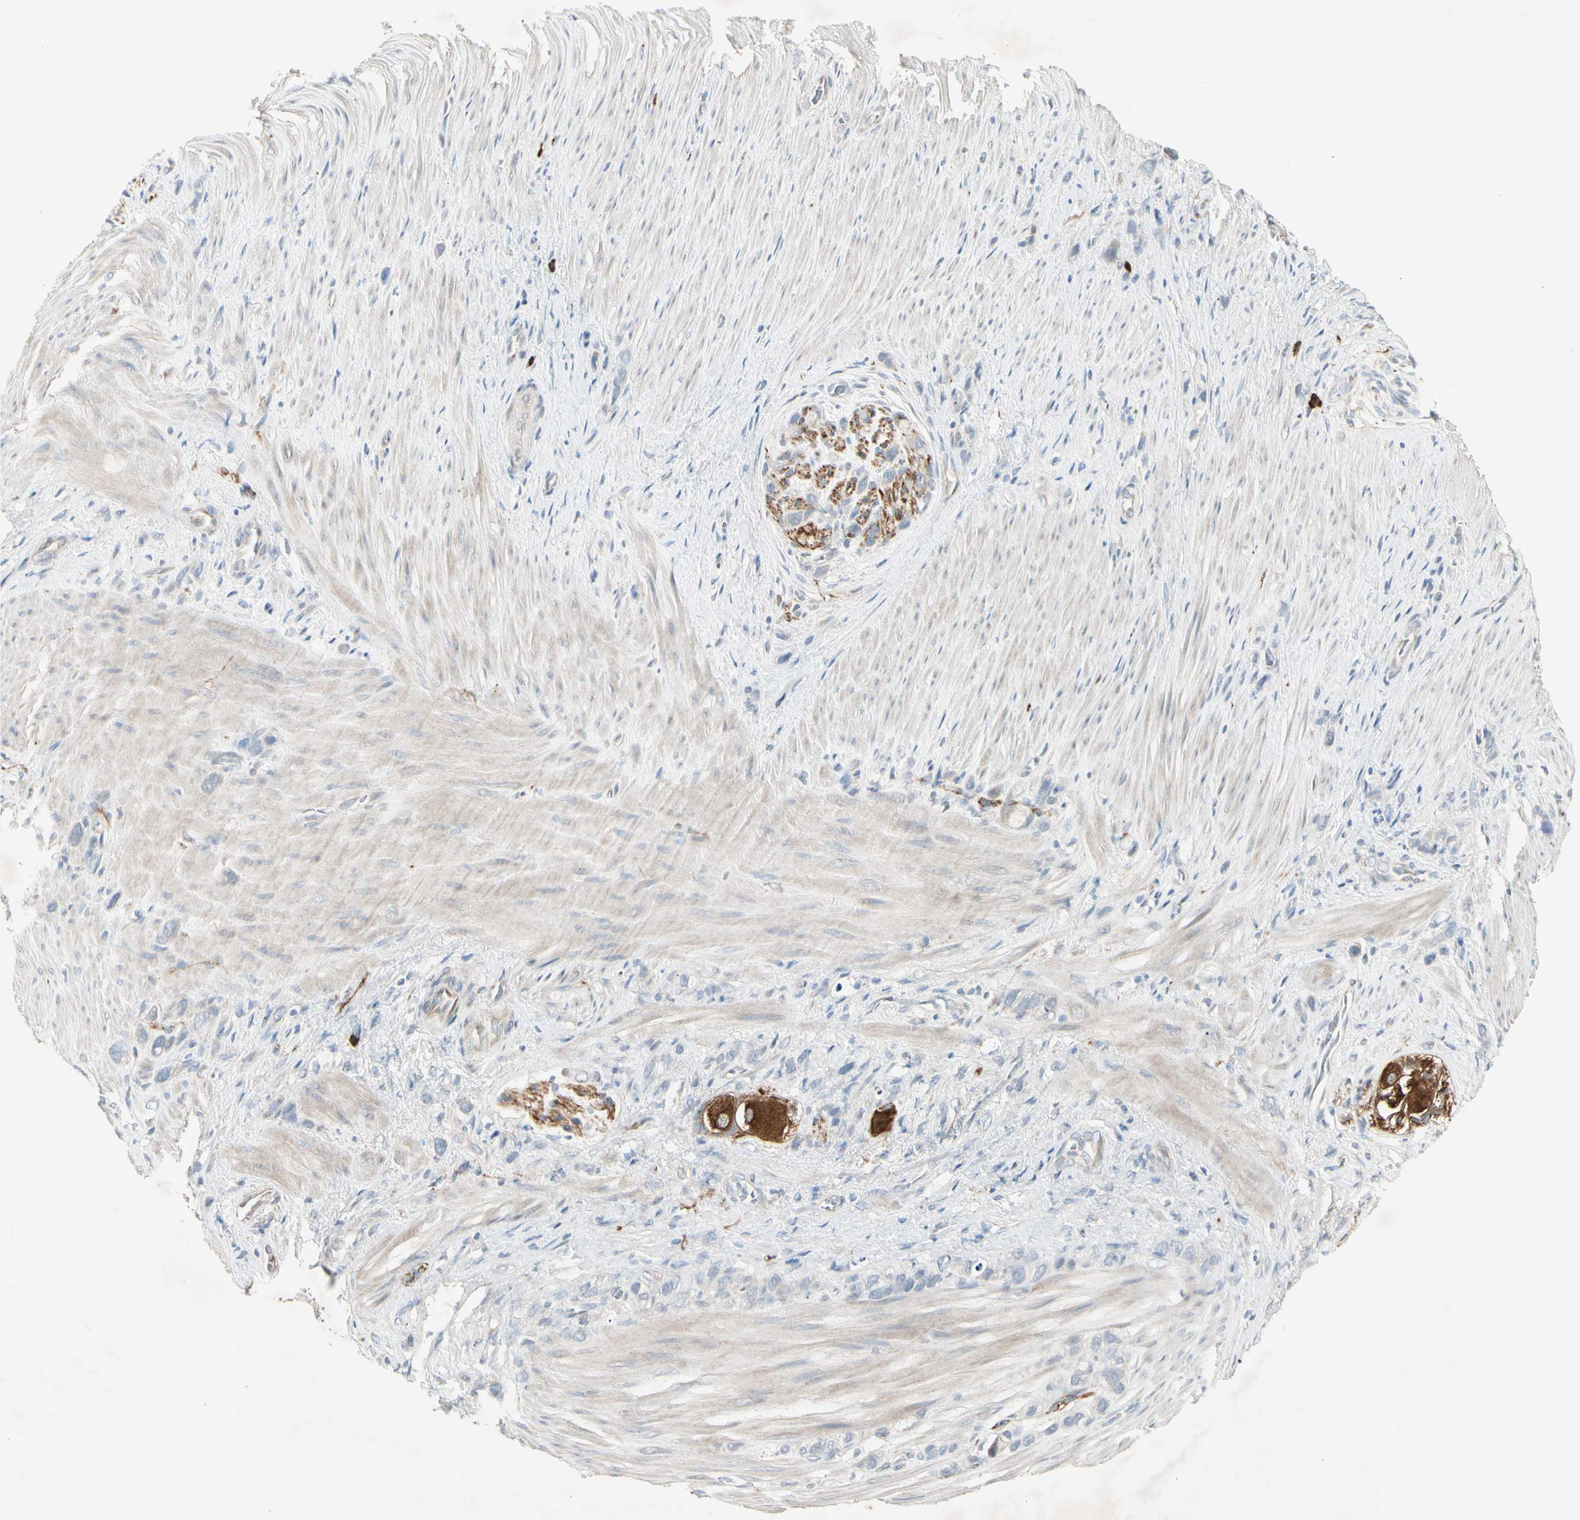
{"staining": {"intensity": "weak", "quantity": "<25%", "location": "cytoplasmic/membranous"}, "tissue": "stomach cancer", "cell_type": "Tumor cells", "image_type": "cancer", "snomed": [{"axis": "morphology", "description": "Normal tissue, NOS"}, {"axis": "morphology", "description": "Adenocarcinoma, NOS"}, {"axis": "morphology", "description": "Adenocarcinoma, High grade"}, {"axis": "topography", "description": "Stomach, upper"}, {"axis": "topography", "description": "Stomach"}], "caption": "Tumor cells are negative for brown protein staining in stomach adenocarcinoma.", "gene": "MAPRE3", "patient": {"sex": "female", "age": 65}}